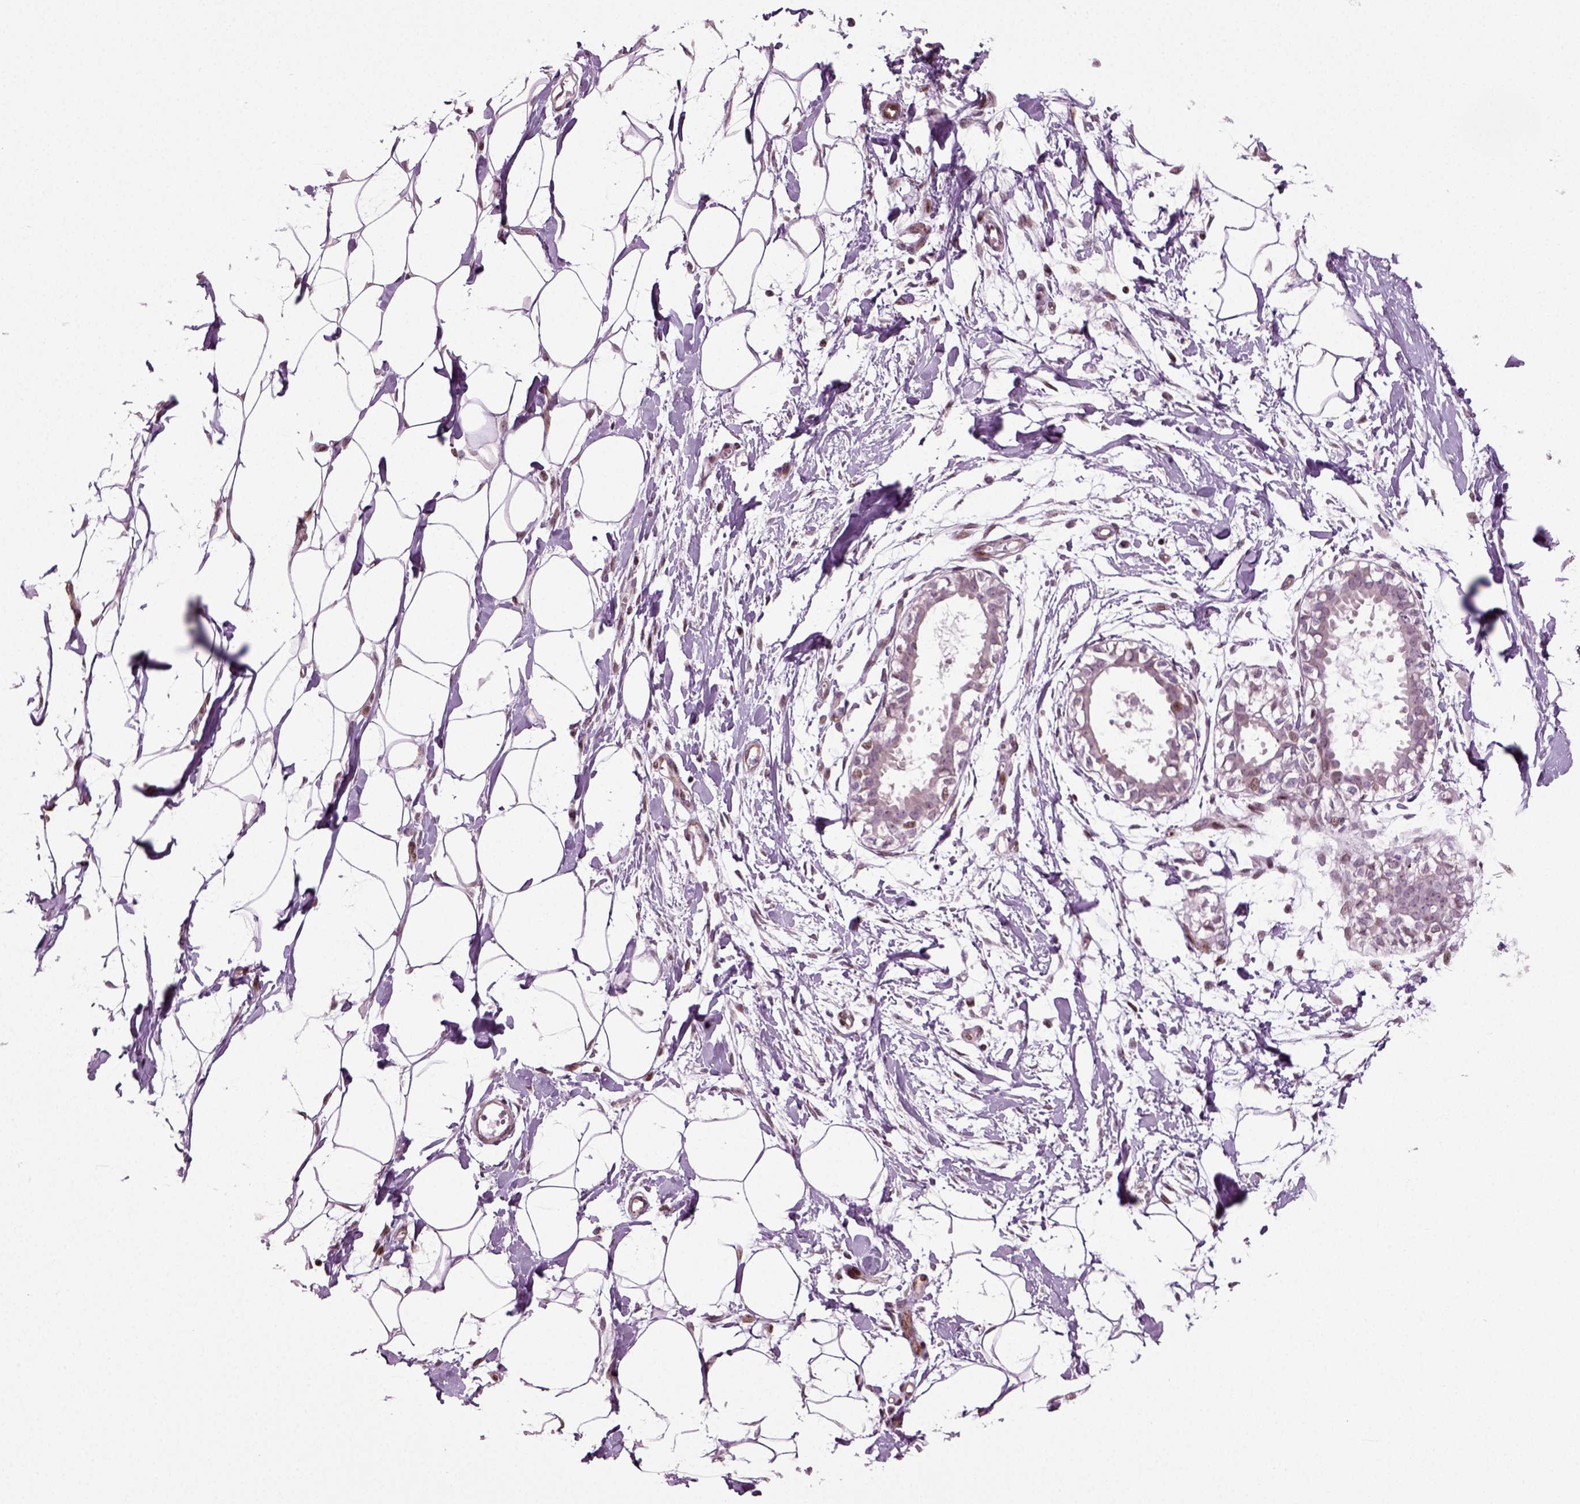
{"staining": {"intensity": "negative", "quantity": "none", "location": "none"}, "tissue": "breast", "cell_type": "Adipocytes", "image_type": "normal", "snomed": [{"axis": "morphology", "description": "Normal tissue, NOS"}, {"axis": "topography", "description": "Breast"}], "caption": "IHC image of unremarkable breast: human breast stained with DAB (3,3'-diaminobenzidine) demonstrates no significant protein expression in adipocytes.", "gene": "HEYL", "patient": {"sex": "female", "age": 49}}